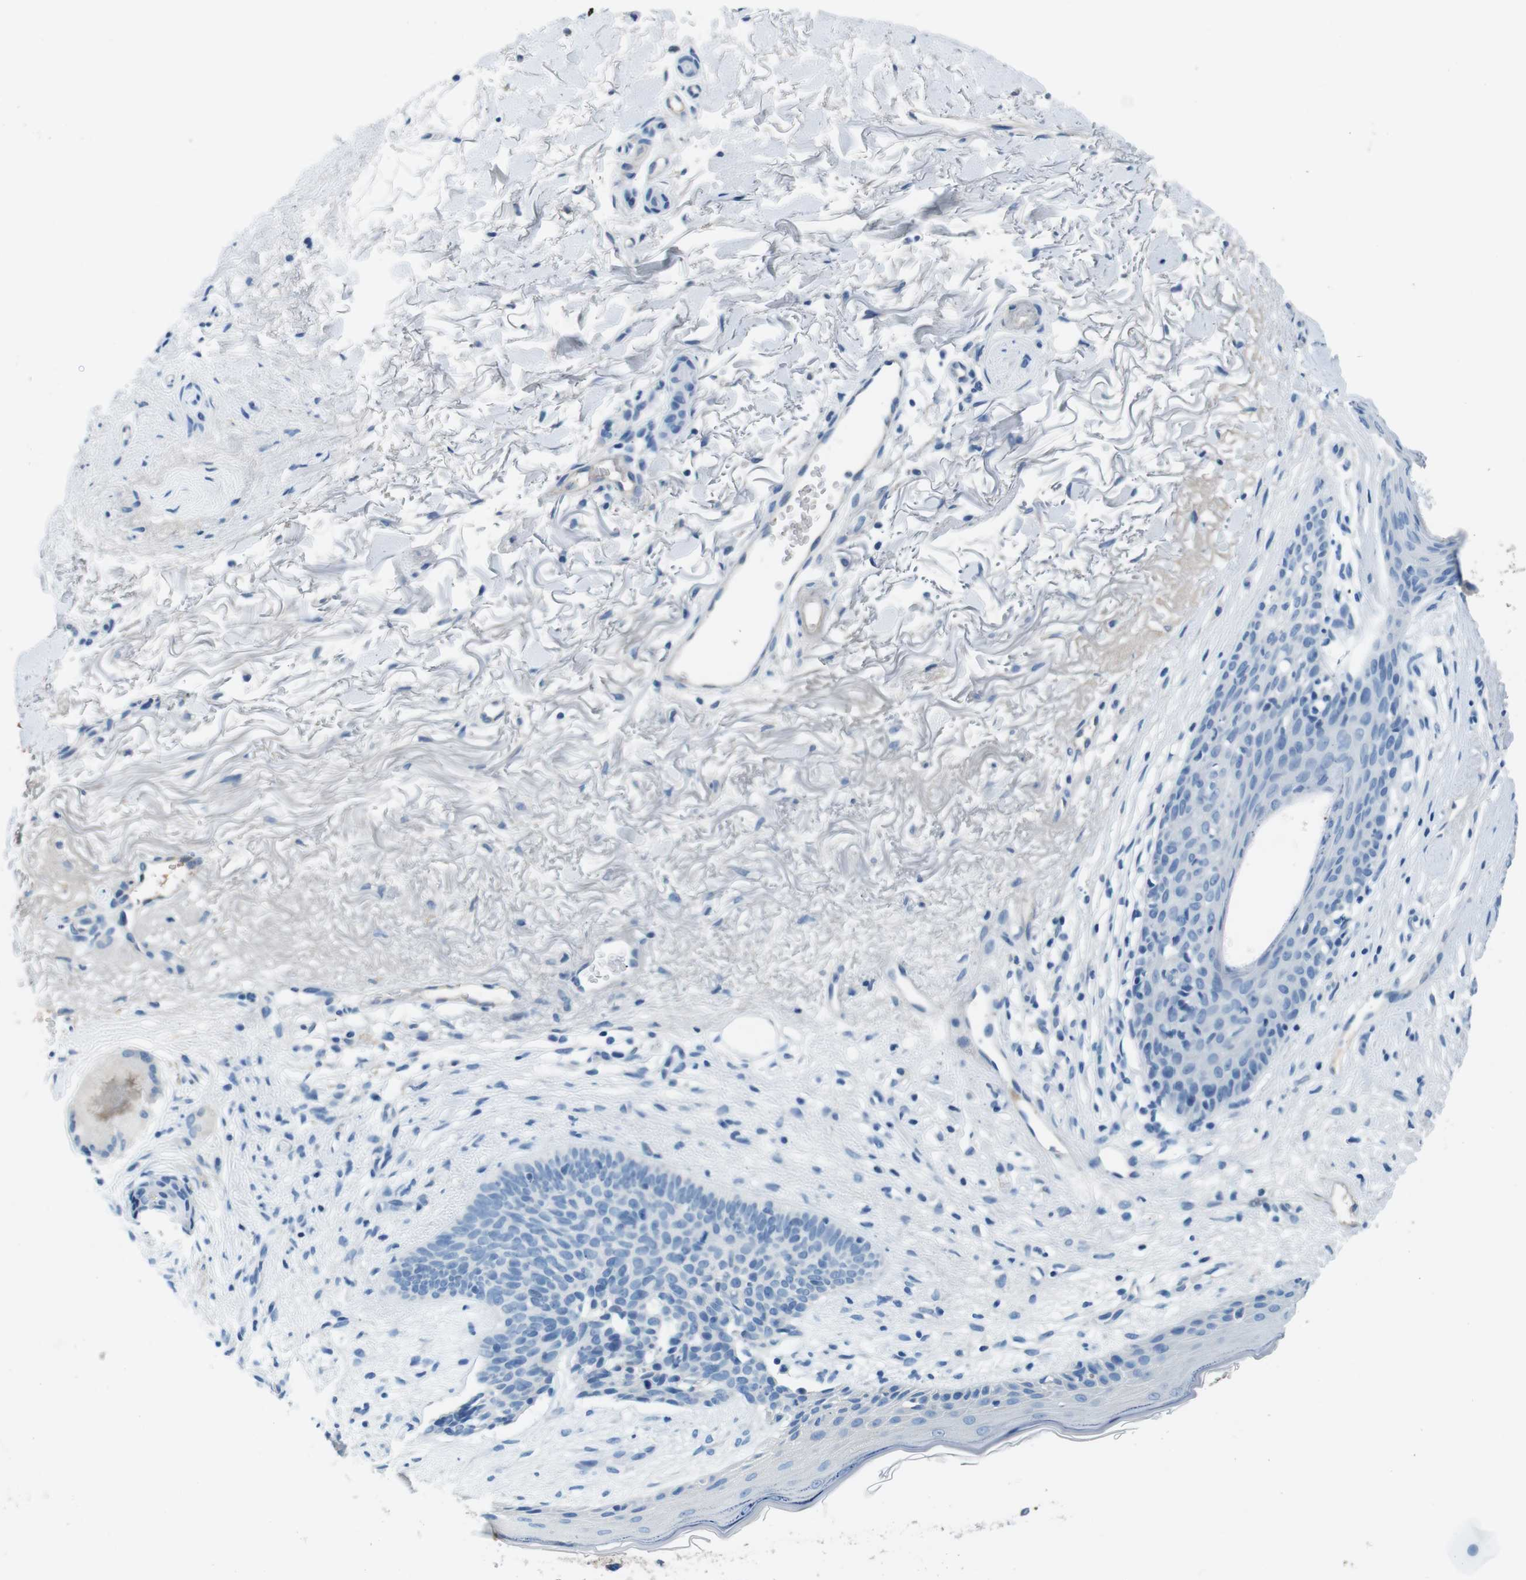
{"staining": {"intensity": "negative", "quantity": "none", "location": "none"}, "tissue": "skin cancer", "cell_type": "Tumor cells", "image_type": "cancer", "snomed": [{"axis": "morphology", "description": "Normal tissue, NOS"}, {"axis": "morphology", "description": "Basal cell carcinoma"}, {"axis": "topography", "description": "Skin"}], "caption": "Skin cancer (basal cell carcinoma) stained for a protein using immunohistochemistry reveals no staining tumor cells.", "gene": "IGHD", "patient": {"sex": "female", "age": 70}}